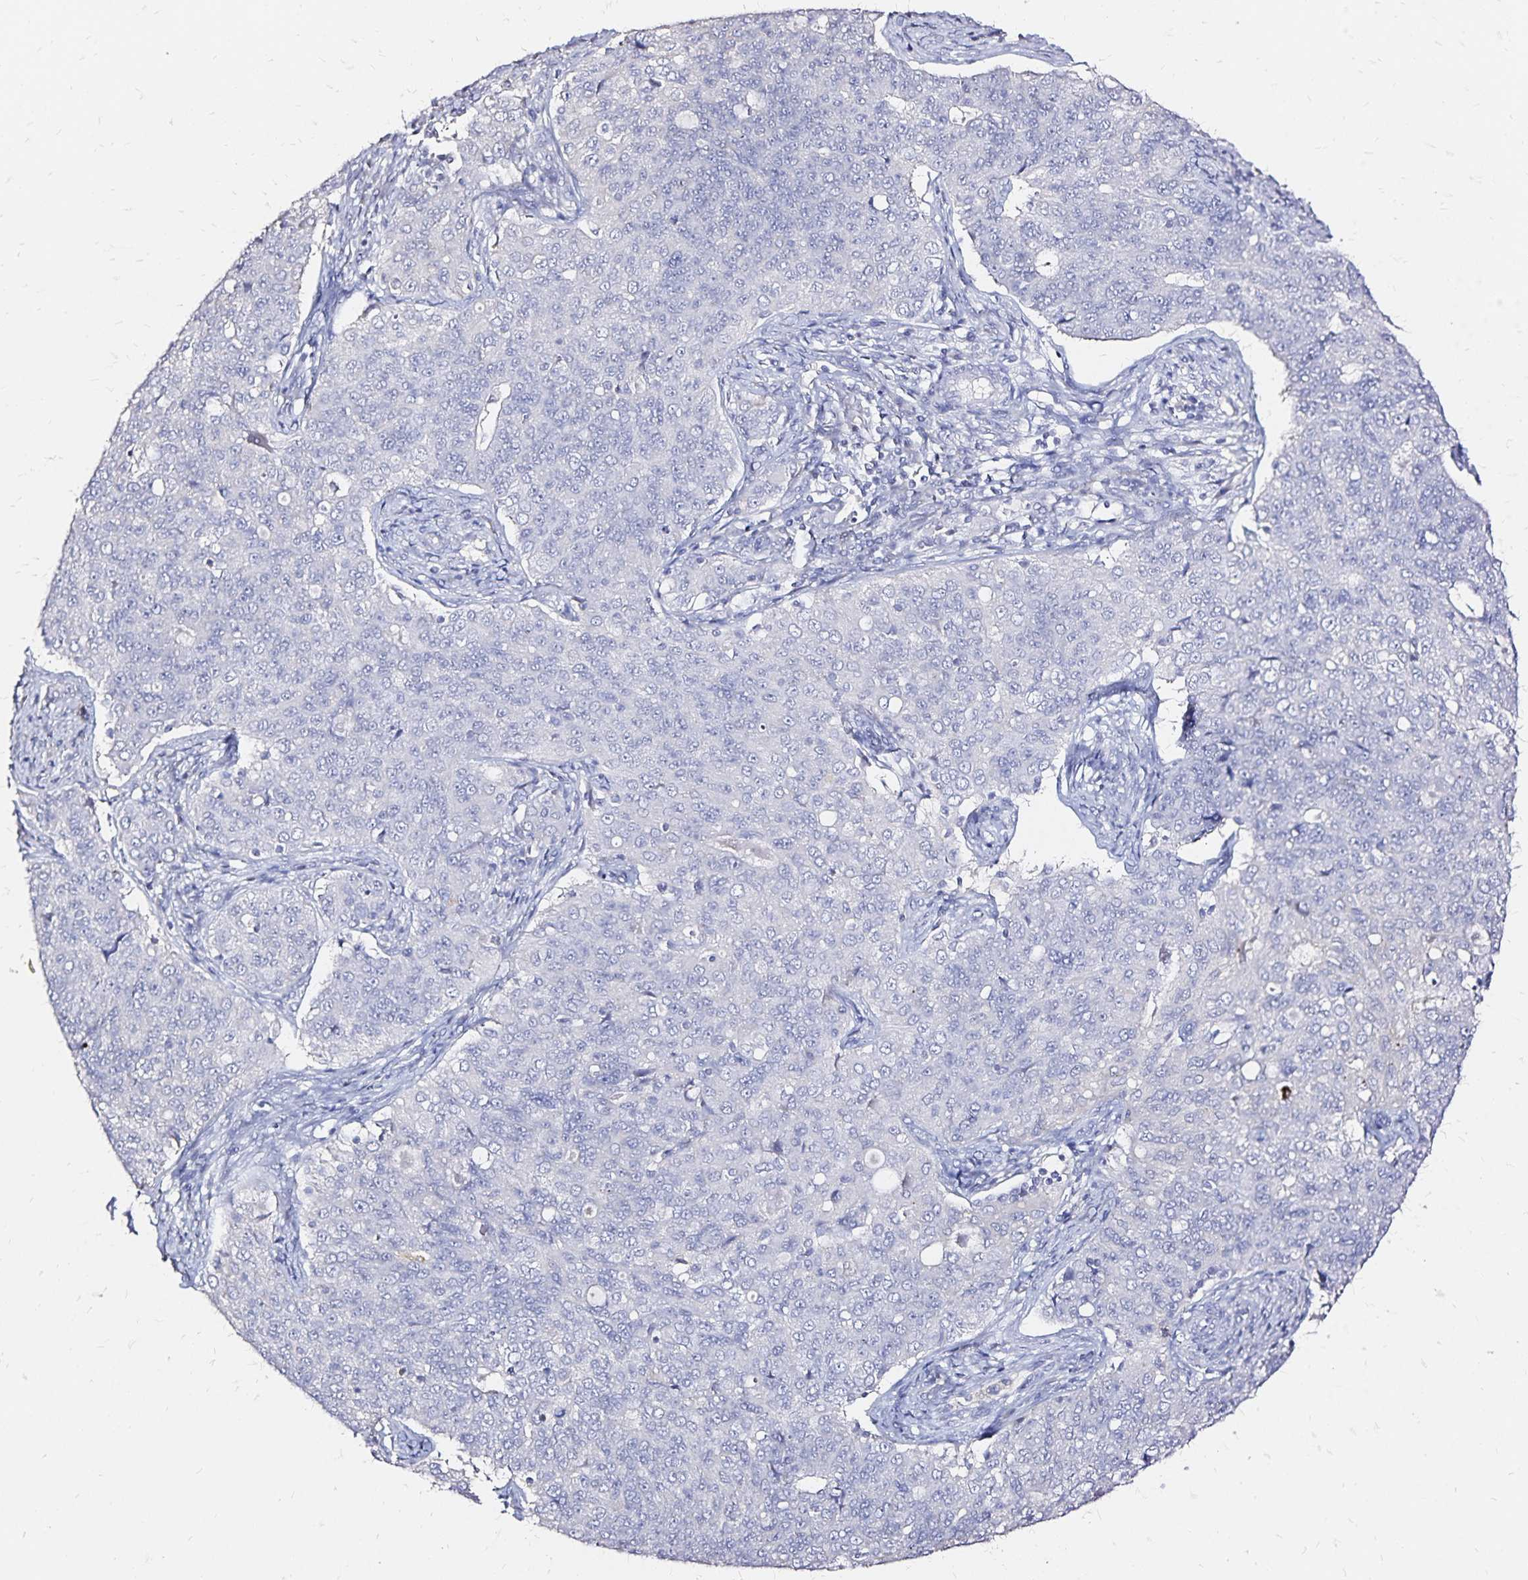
{"staining": {"intensity": "negative", "quantity": "none", "location": "none"}, "tissue": "endometrial cancer", "cell_type": "Tumor cells", "image_type": "cancer", "snomed": [{"axis": "morphology", "description": "Adenocarcinoma, NOS"}, {"axis": "topography", "description": "Endometrium"}], "caption": "This is an IHC photomicrograph of human endometrial adenocarcinoma. There is no positivity in tumor cells.", "gene": "SLC5A1", "patient": {"sex": "female", "age": 43}}